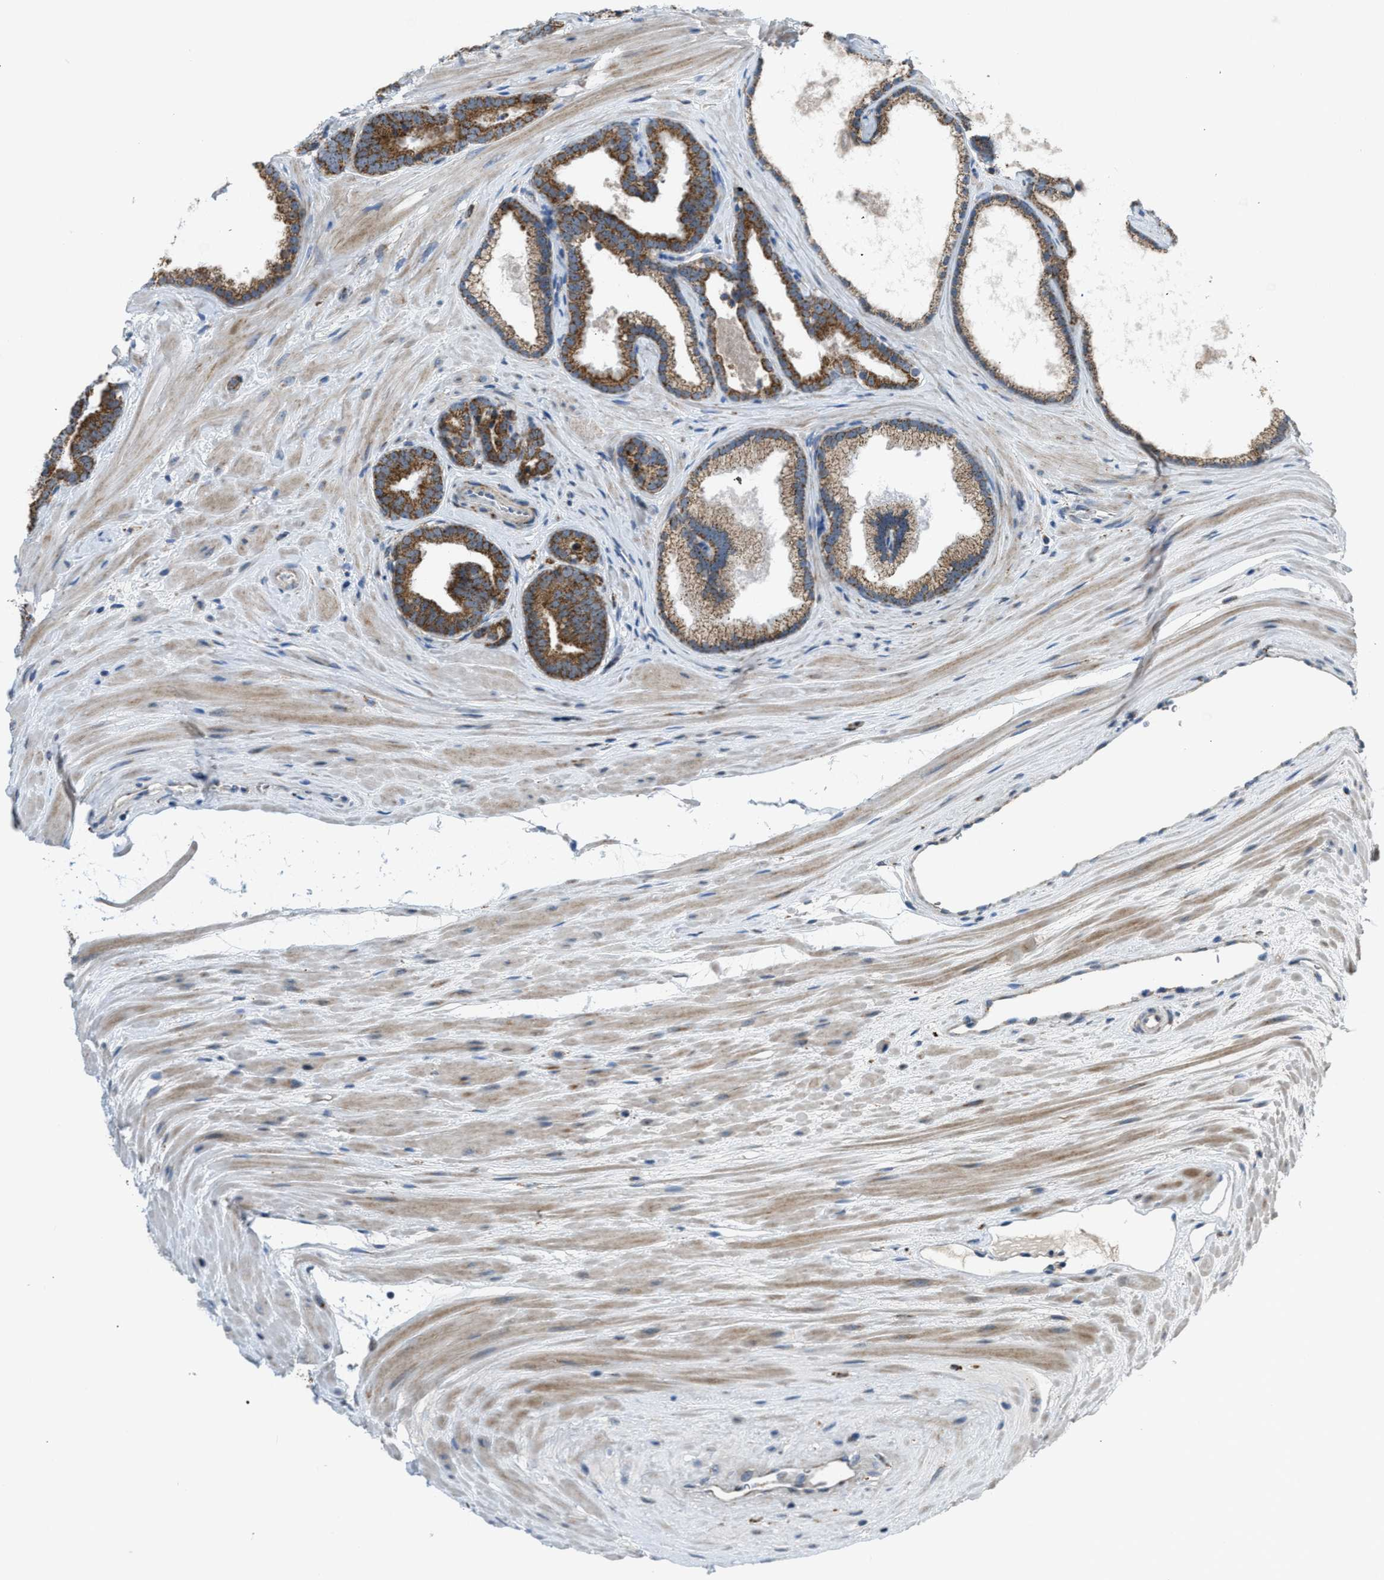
{"staining": {"intensity": "moderate", "quantity": ">75%", "location": "cytoplasmic/membranous"}, "tissue": "prostate cancer", "cell_type": "Tumor cells", "image_type": "cancer", "snomed": [{"axis": "morphology", "description": "Adenocarcinoma, High grade"}, {"axis": "topography", "description": "Prostate"}], "caption": "Immunohistochemical staining of prostate high-grade adenocarcinoma demonstrates medium levels of moderate cytoplasmic/membranous protein expression in about >75% of tumor cells.", "gene": "SMIM20", "patient": {"sex": "male", "age": 60}}